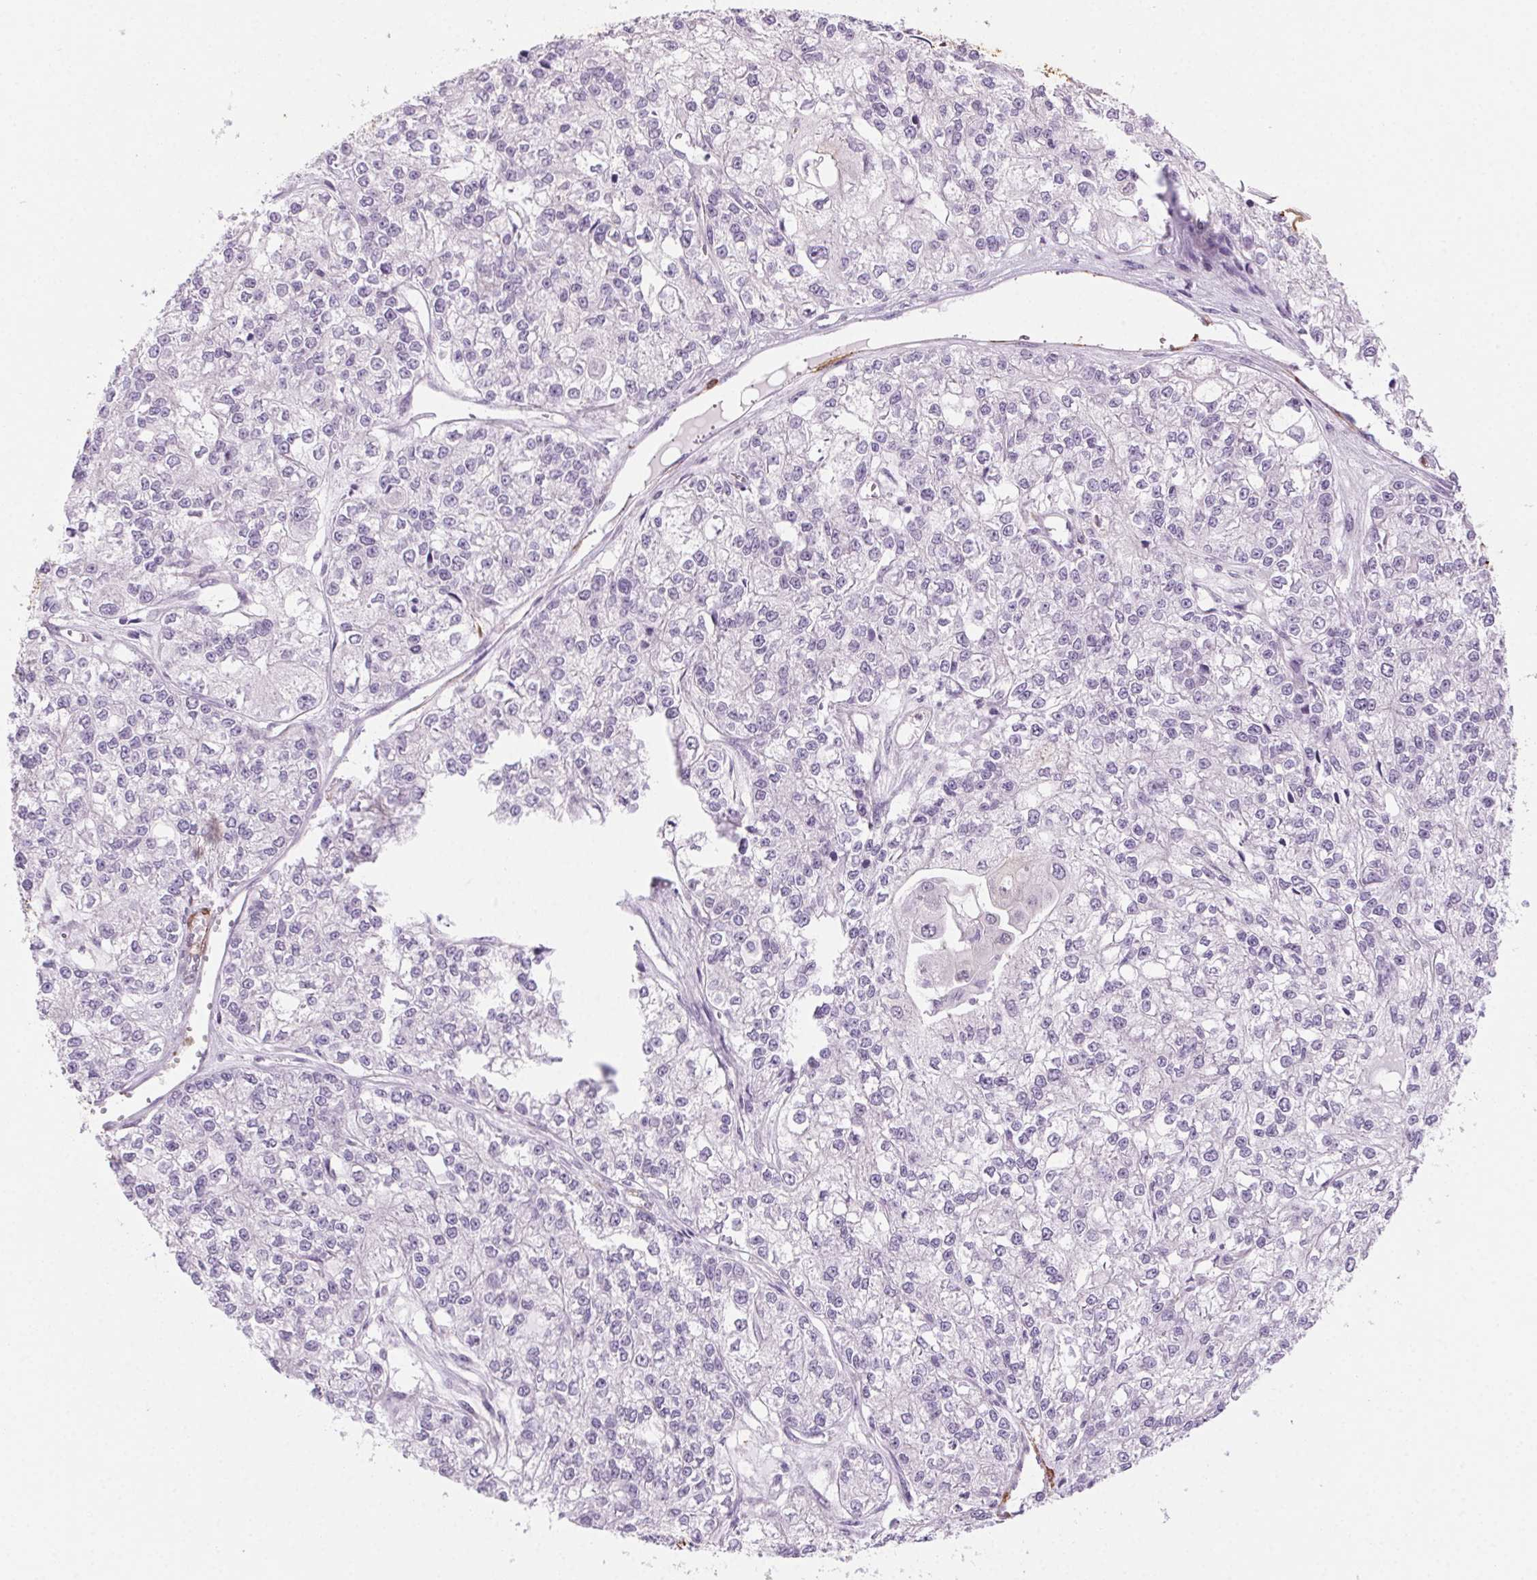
{"staining": {"intensity": "negative", "quantity": "none", "location": "none"}, "tissue": "ovarian cancer", "cell_type": "Tumor cells", "image_type": "cancer", "snomed": [{"axis": "morphology", "description": "Carcinoma, endometroid"}, {"axis": "topography", "description": "Ovary"}], "caption": "This is an IHC histopathology image of human endometroid carcinoma (ovarian). There is no staining in tumor cells.", "gene": "GPX8", "patient": {"sex": "female", "age": 64}}